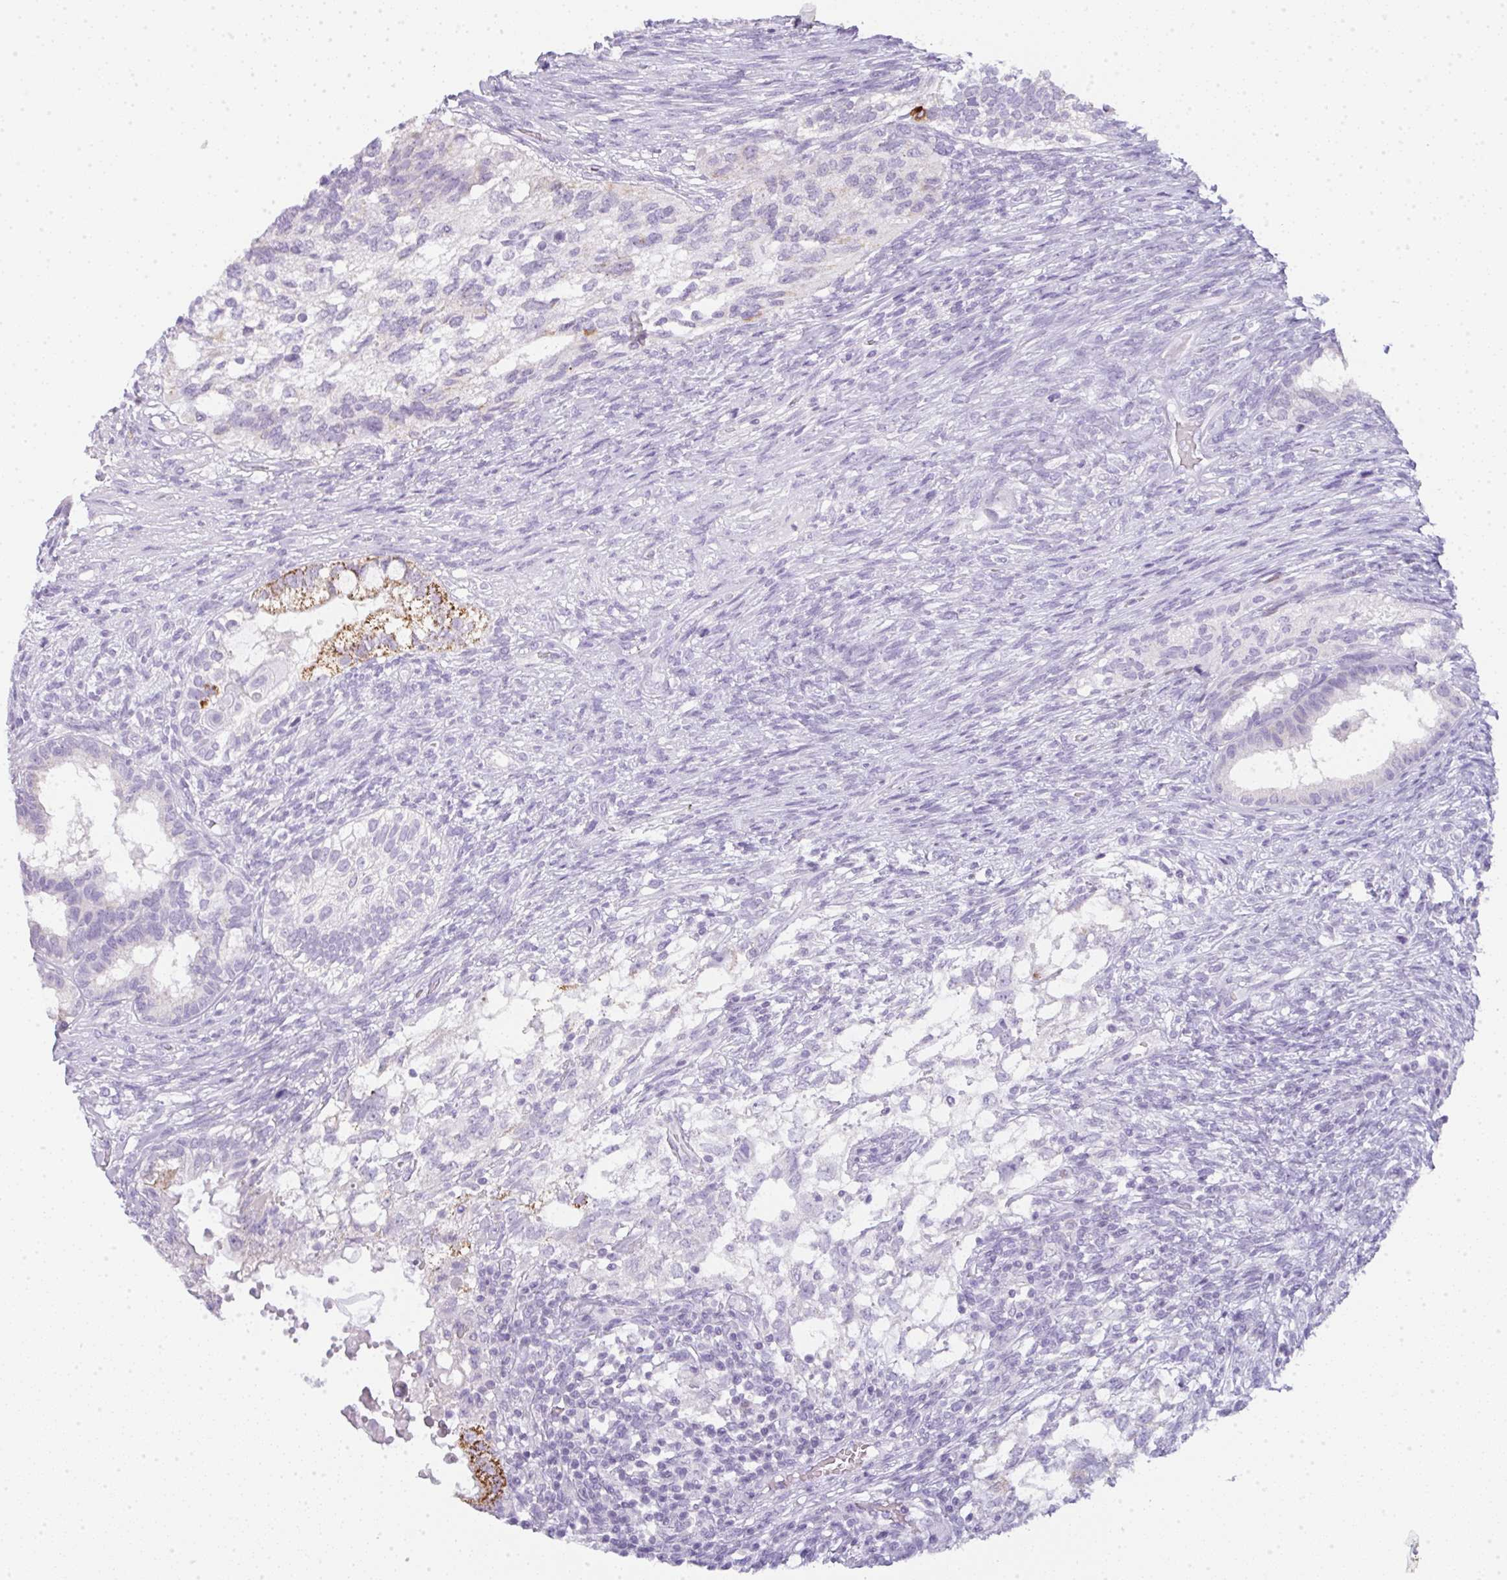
{"staining": {"intensity": "strong", "quantity": "25%-75%", "location": "cytoplasmic/membranous"}, "tissue": "testis cancer", "cell_type": "Tumor cells", "image_type": "cancer", "snomed": [{"axis": "morphology", "description": "Seminoma, NOS"}, {"axis": "morphology", "description": "Carcinoma, Embryonal, NOS"}, {"axis": "topography", "description": "Testis"}], "caption": "A high-resolution histopathology image shows immunohistochemistry (IHC) staining of testis cancer (seminoma), which reveals strong cytoplasmic/membranous positivity in about 25%-75% of tumor cells.", "gene": "LPAR4", "patient": {"sex": "male", "age": 41}}